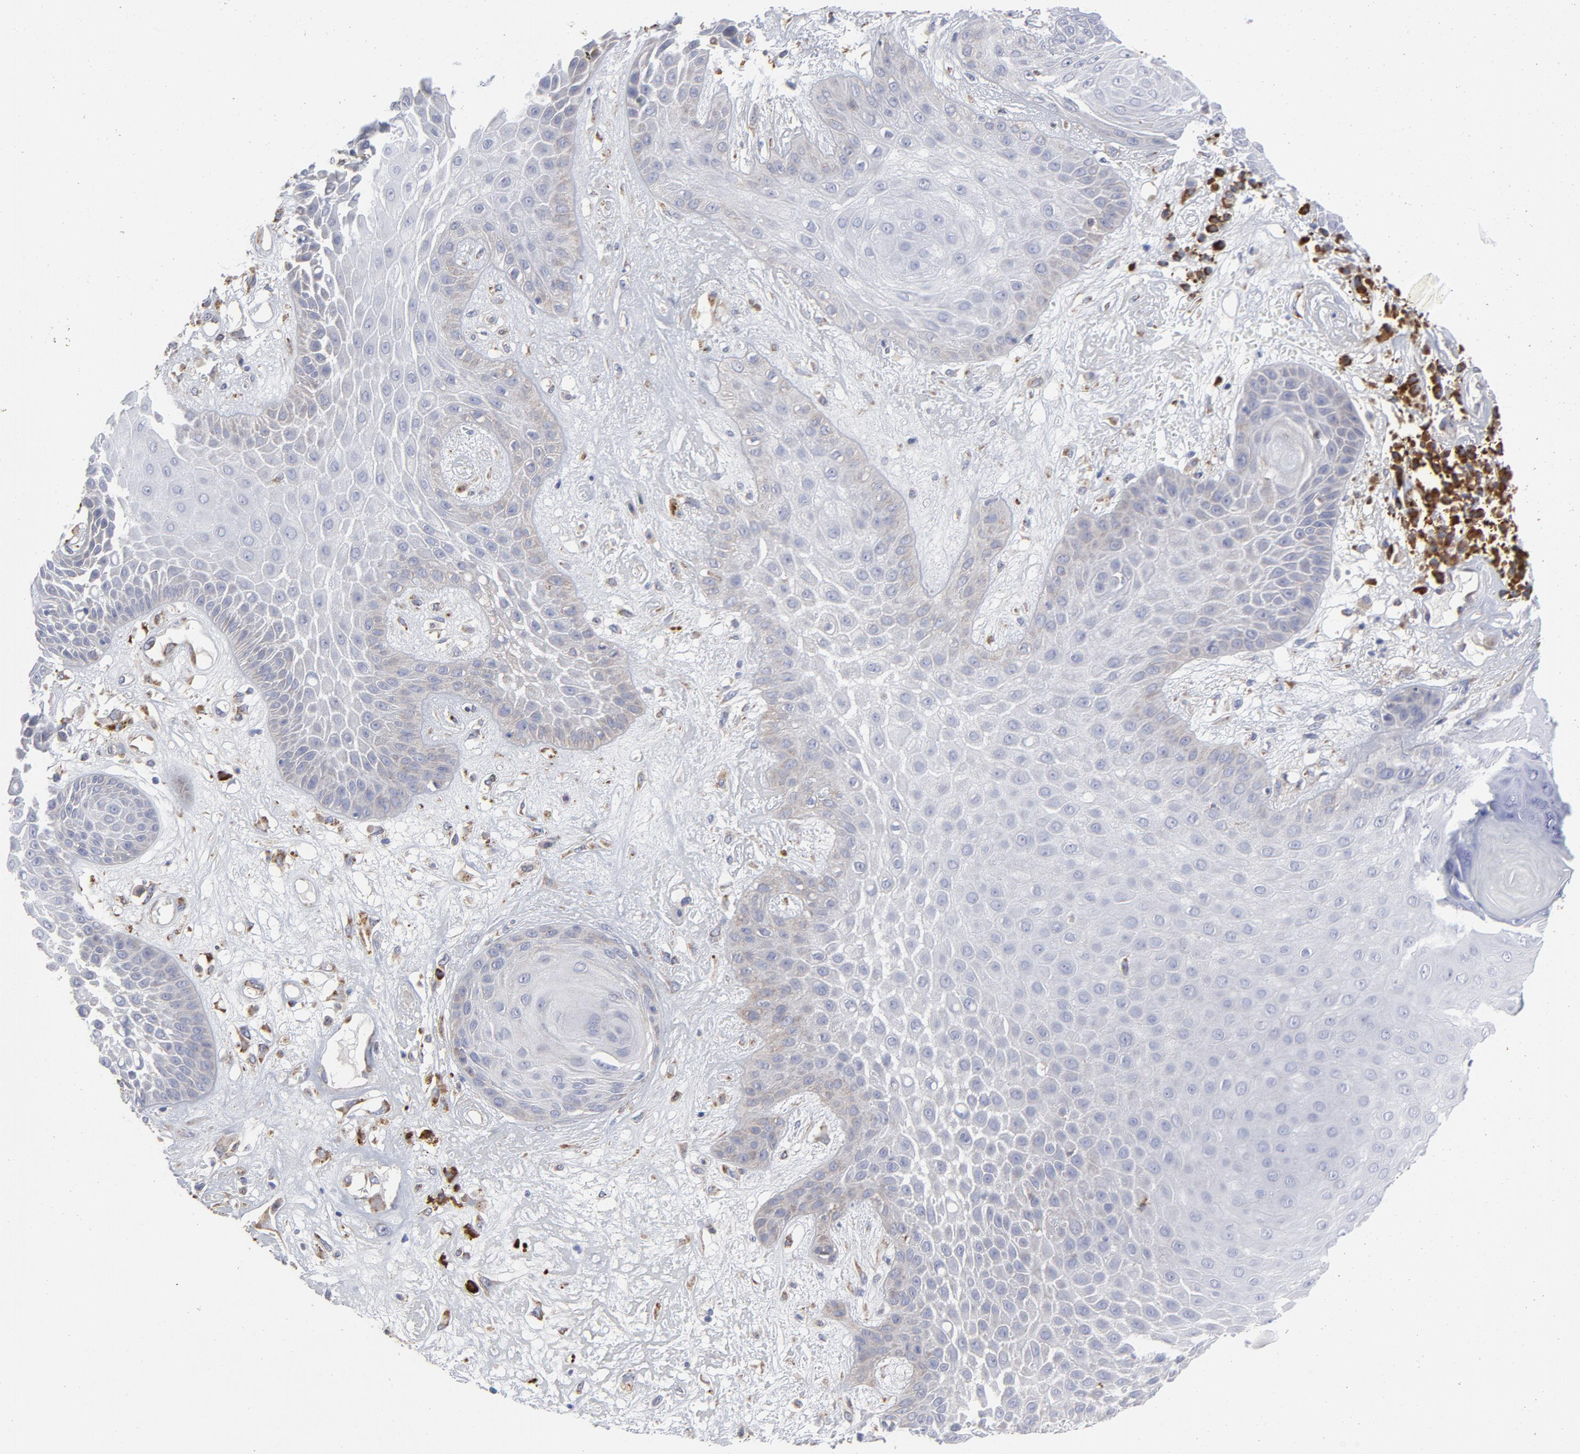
{"staining": {"intensity": "negative", "quantity": "none", "location": "none"}, "tissue": "skin cancer", "cell_type": "Tumor cells", "image_type": "cancer", "snomed": [{"axis": "morphology", "description": "Squamous cell carcinoma, NOS"}, {"axis": "topography", "description": "Skin"}], "caption": "High magnification brightfield microscopy of squamous cell carcinoma (skin) stained with DAB (brown) and counterstained with hematoxylin (blue): tumor cells show no significant staining. (DAB (3,3'-diaminobenzidine) immunohistochemistry visualized using brightfield microscopy, high magnification).", "gene": "RAPGEF3", "patient": {"sex": "male", "age": 65}}